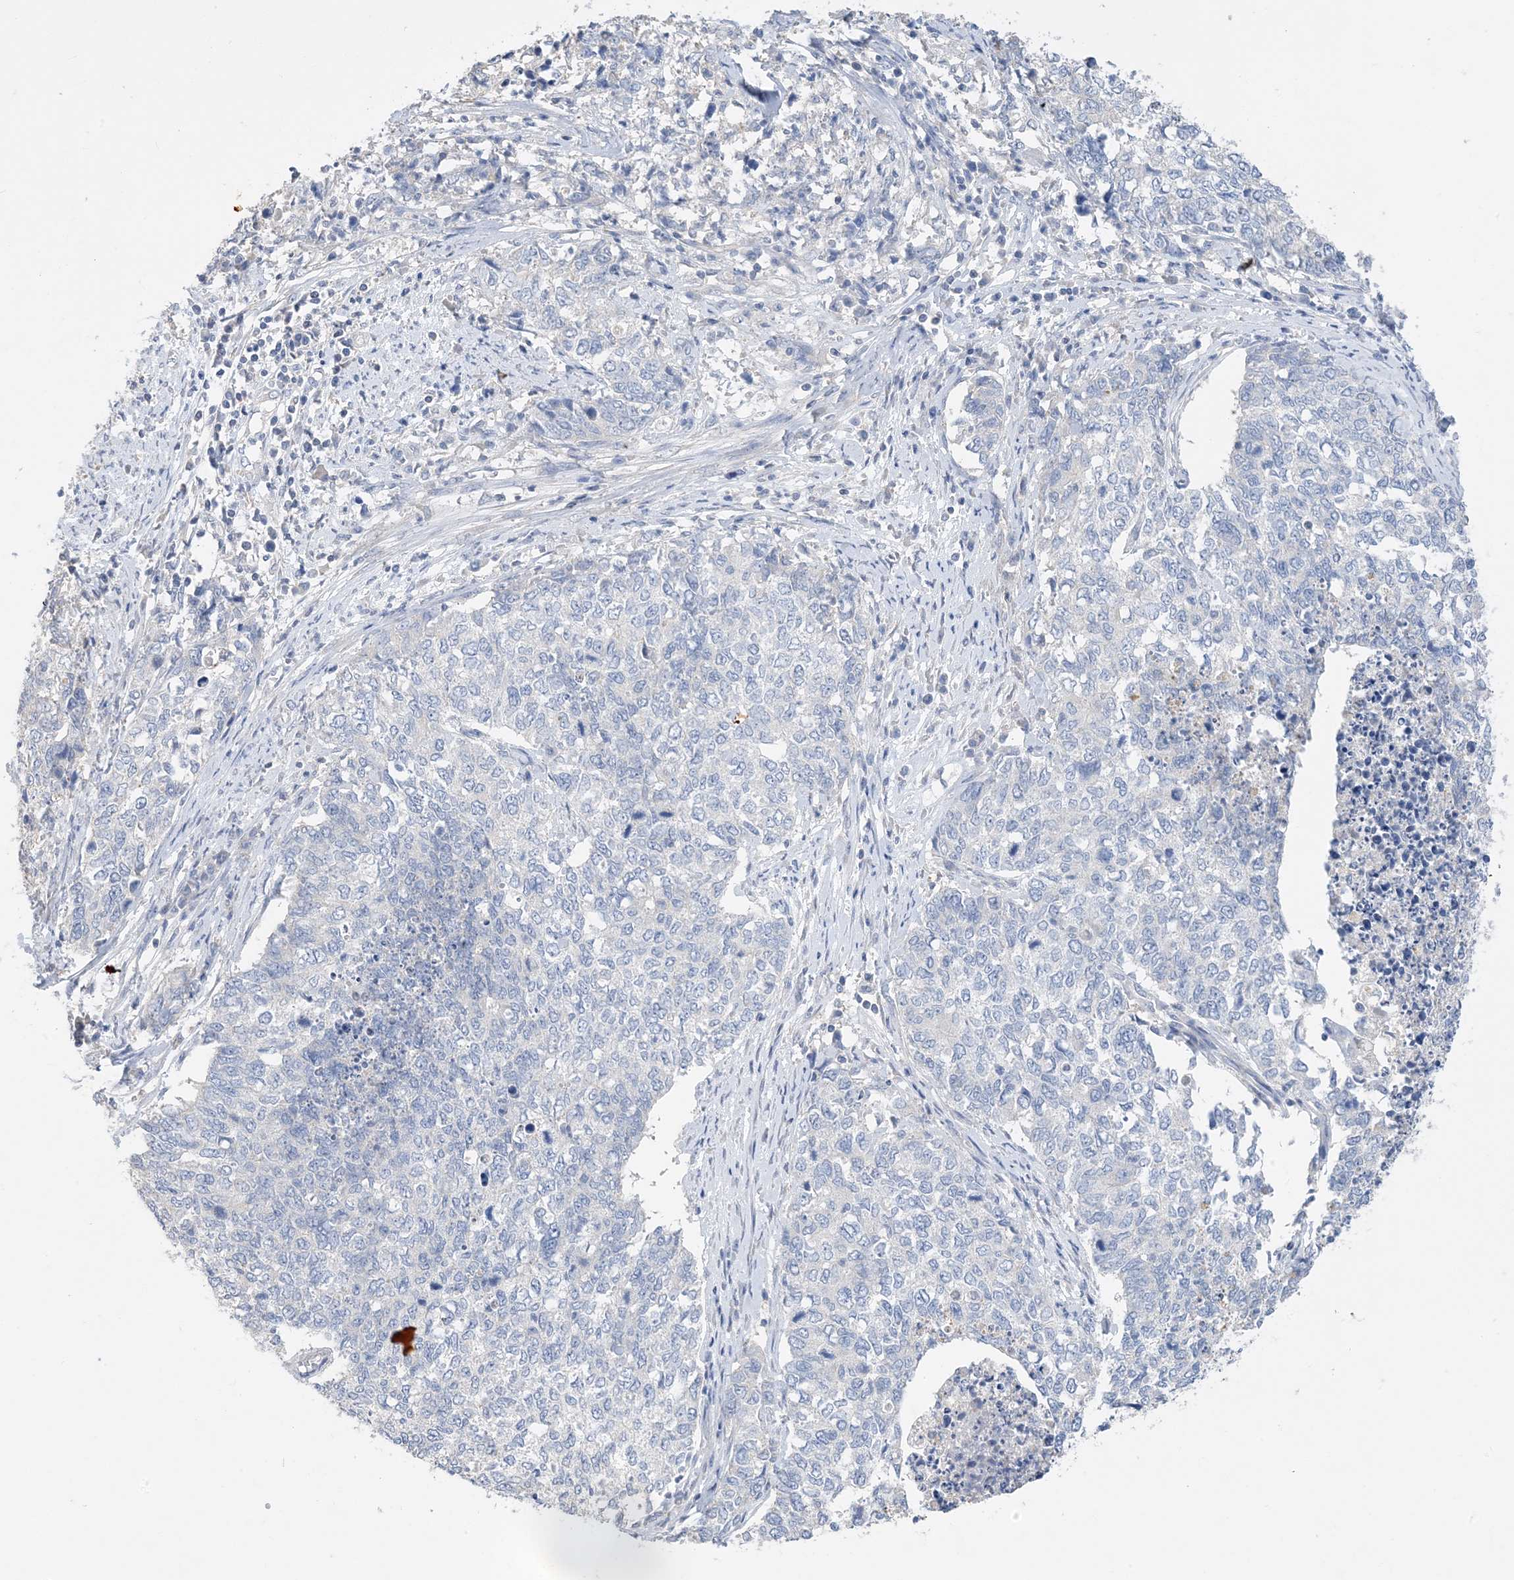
{"staining": {"intensity": "negative", "quantity": "none", "location": "none"}, "tissue": "cervical cancer", "cell_type": "Tumor cells", "image_type": "cancer", "snomed": [{"axis": "morphology", "description": "Squamous cell carcinoma, NOS"}, {"axis": "topography", "description": "Cervix"}], "caption": "Tumor cells are negative for brown protein staining in squamous cell carcinoma (cervical).", "gene": "KPRP", "patient": {"sex": "female", "age": 63}}